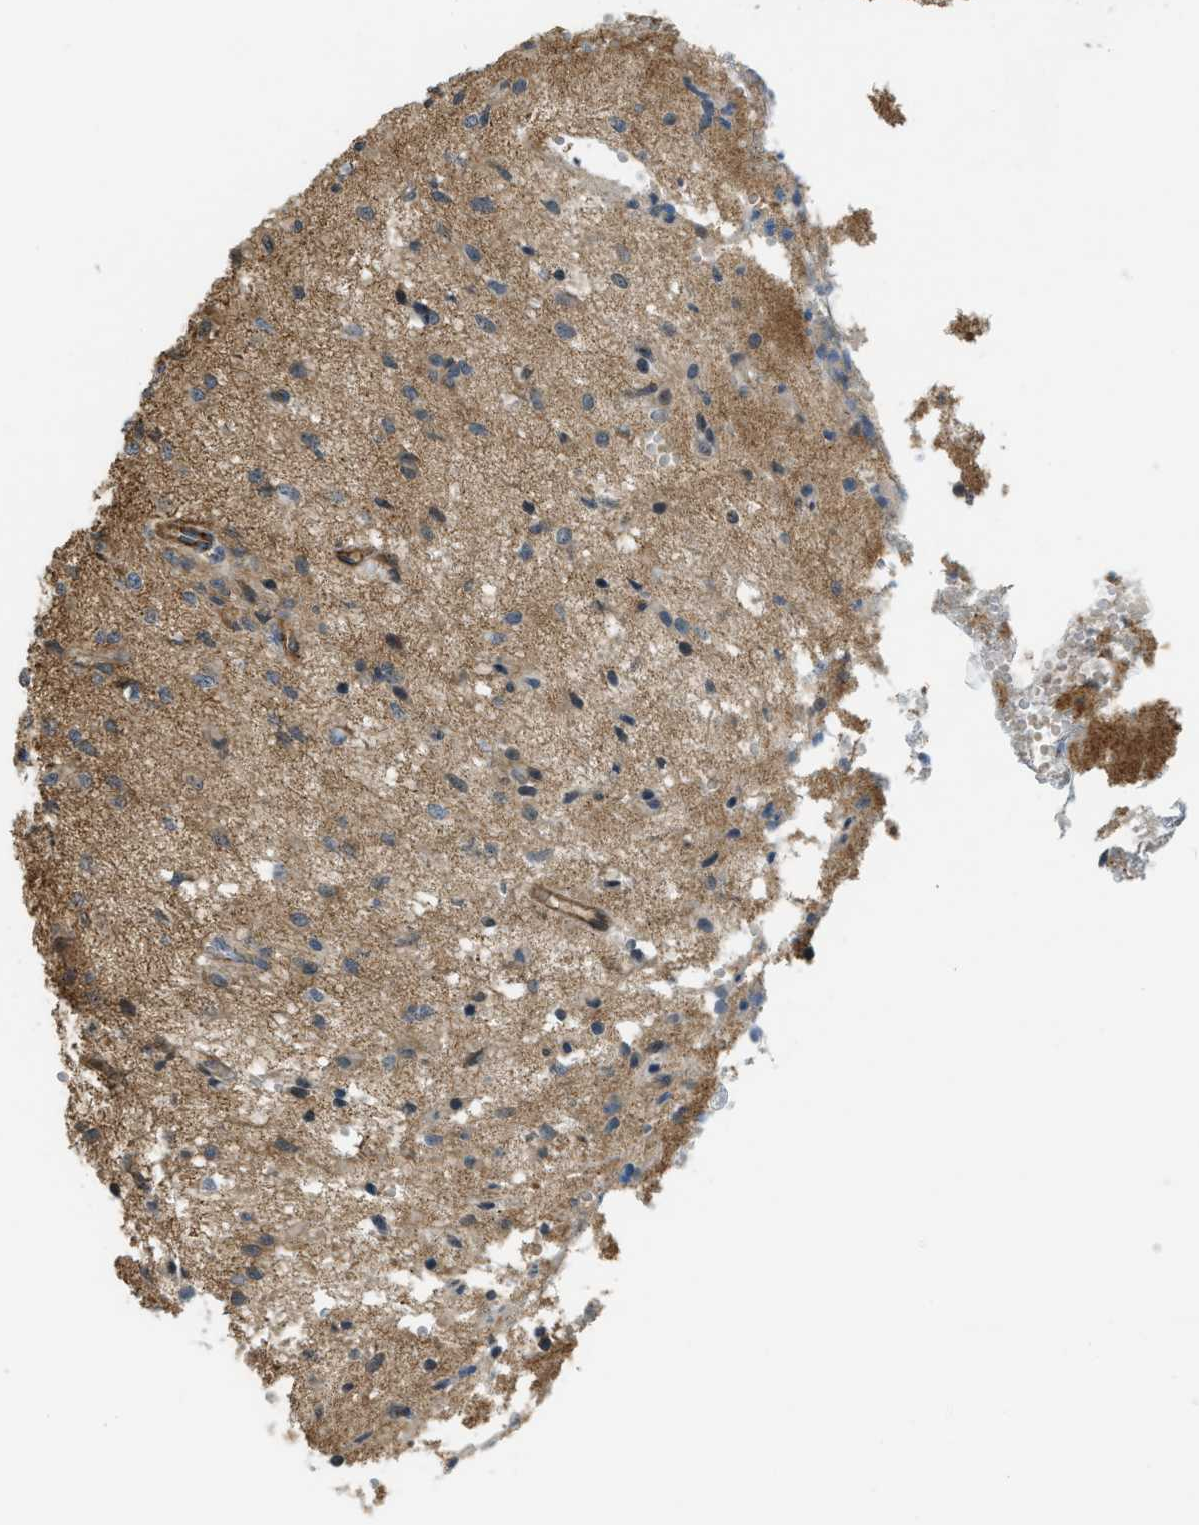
{"staining": {"intensity": "moderate", "quantity": ">75%", "location": "cytoplasmic/membranous"}, "tissue": "glioma", "cell_type": "Tumor cells", "image_type": "cancer", "snomed": [{"axis": "morphology", "description": "Glioma, malignant, High grade"}, {"axis": "topography", "description": "Brain"}], "caption": "Protein staining of glioma tissue exhibits moderate cytoplasmic/membranous positivity in approximately >75% of tumor cells. The staining was performed using DAB (3,3'-diaminobenzidine), with brown indicating positive protein expression. Nuclei are stained blue with hematoxylin.", "gene": "KIAA1671", "patient": {"sex": "female", "age": 59}}